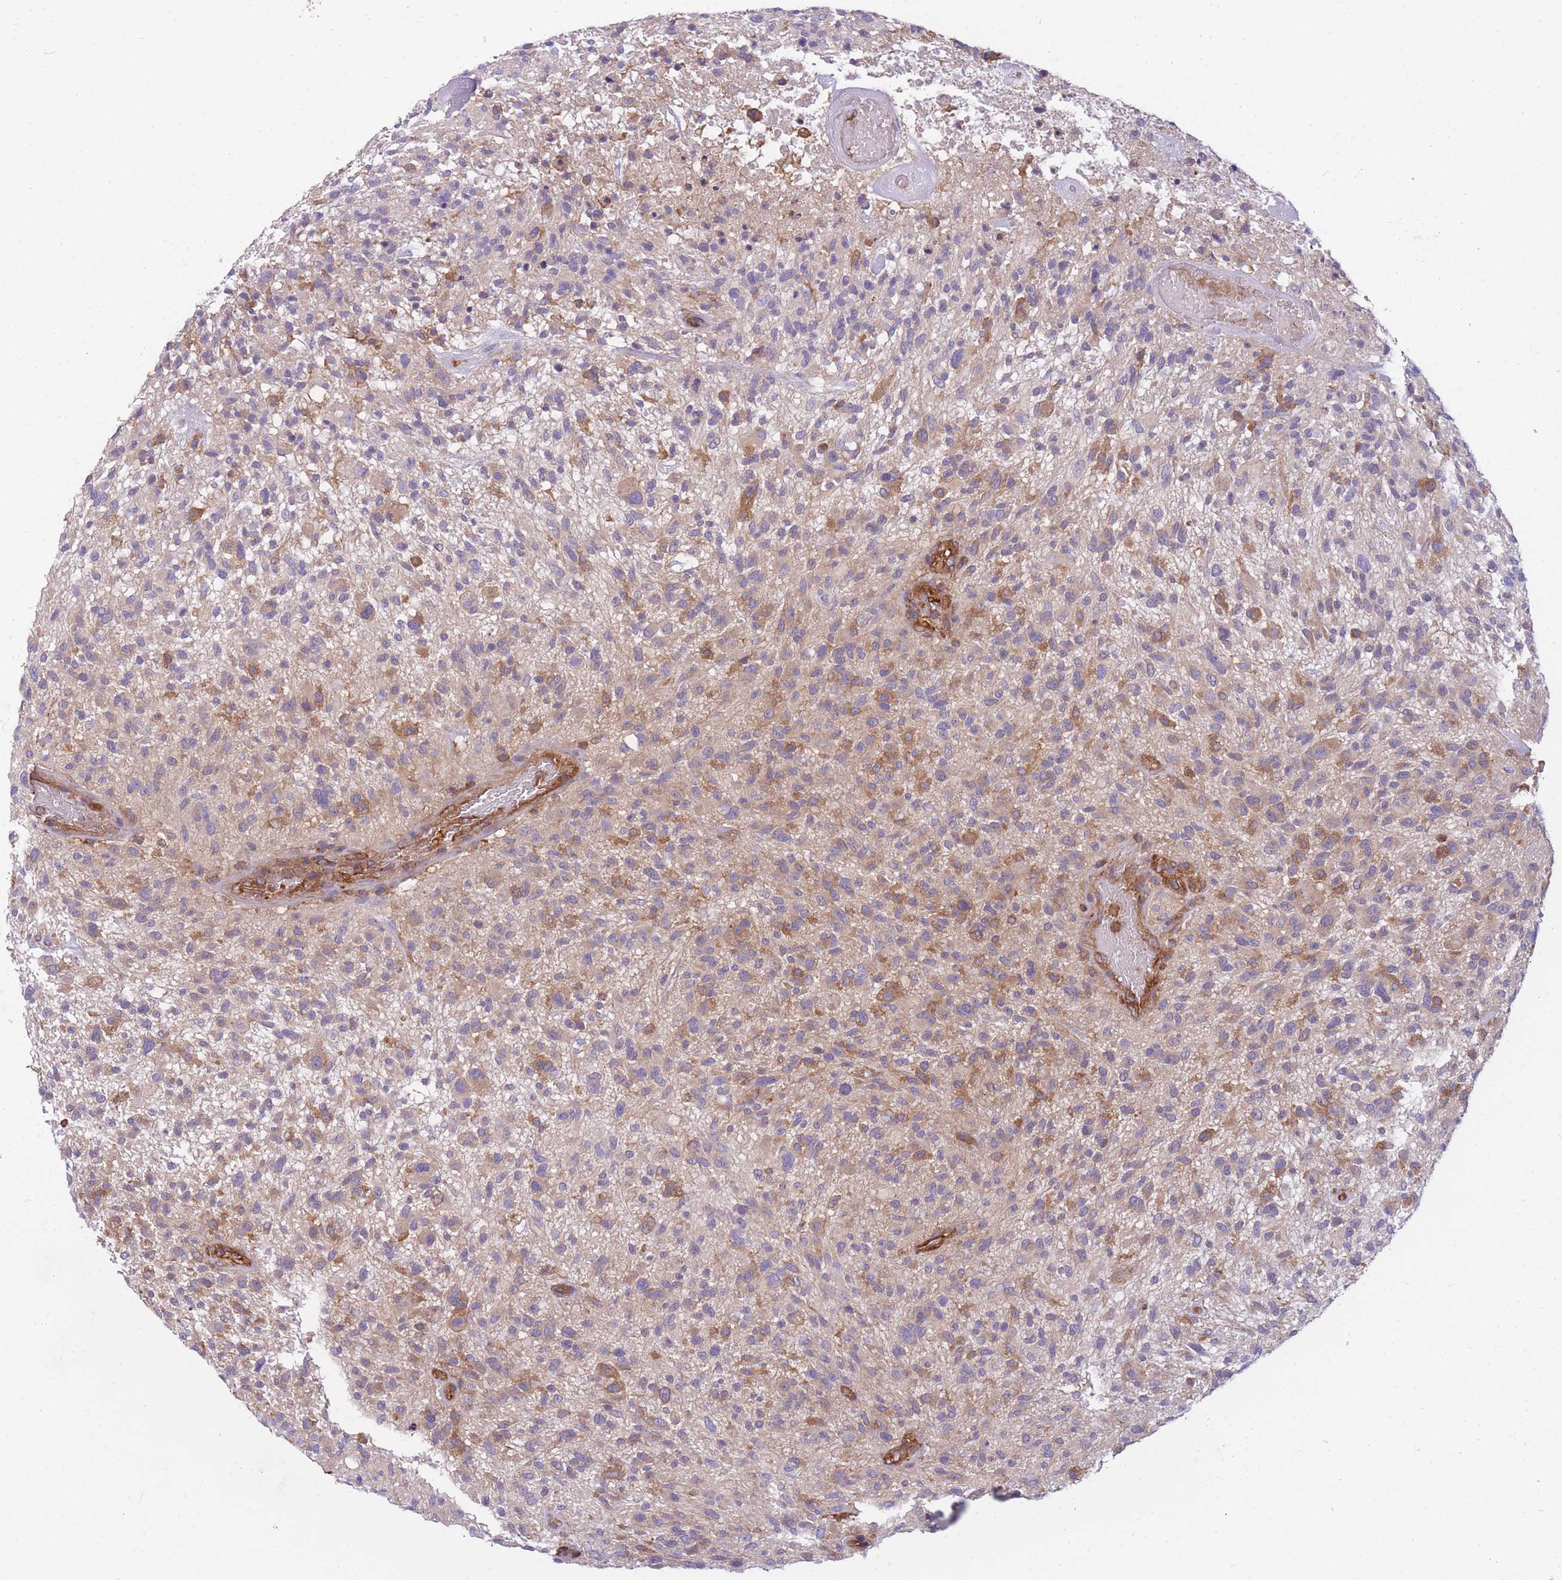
{"staining": {"intensity": "moderate", "quantity": "<25%", "location": "cytoplasmic/membranous"}, "tissue": "glioma", "cell_type": "Tumor cells", "image_type": "cancer", "snomed": [{"axis": "morphology", "description": "Glioma, malignant, High grade"}, {"axis": "topography", "description": "Brain"}], "caption": "Immunohistochemical staining of human glioma exhibits moderate cytoplasmic/membranous protein positivity in approximately <25% of tumor cells.", "gene": "GGA1", "patient": {"sex": "male", "age": 47}}